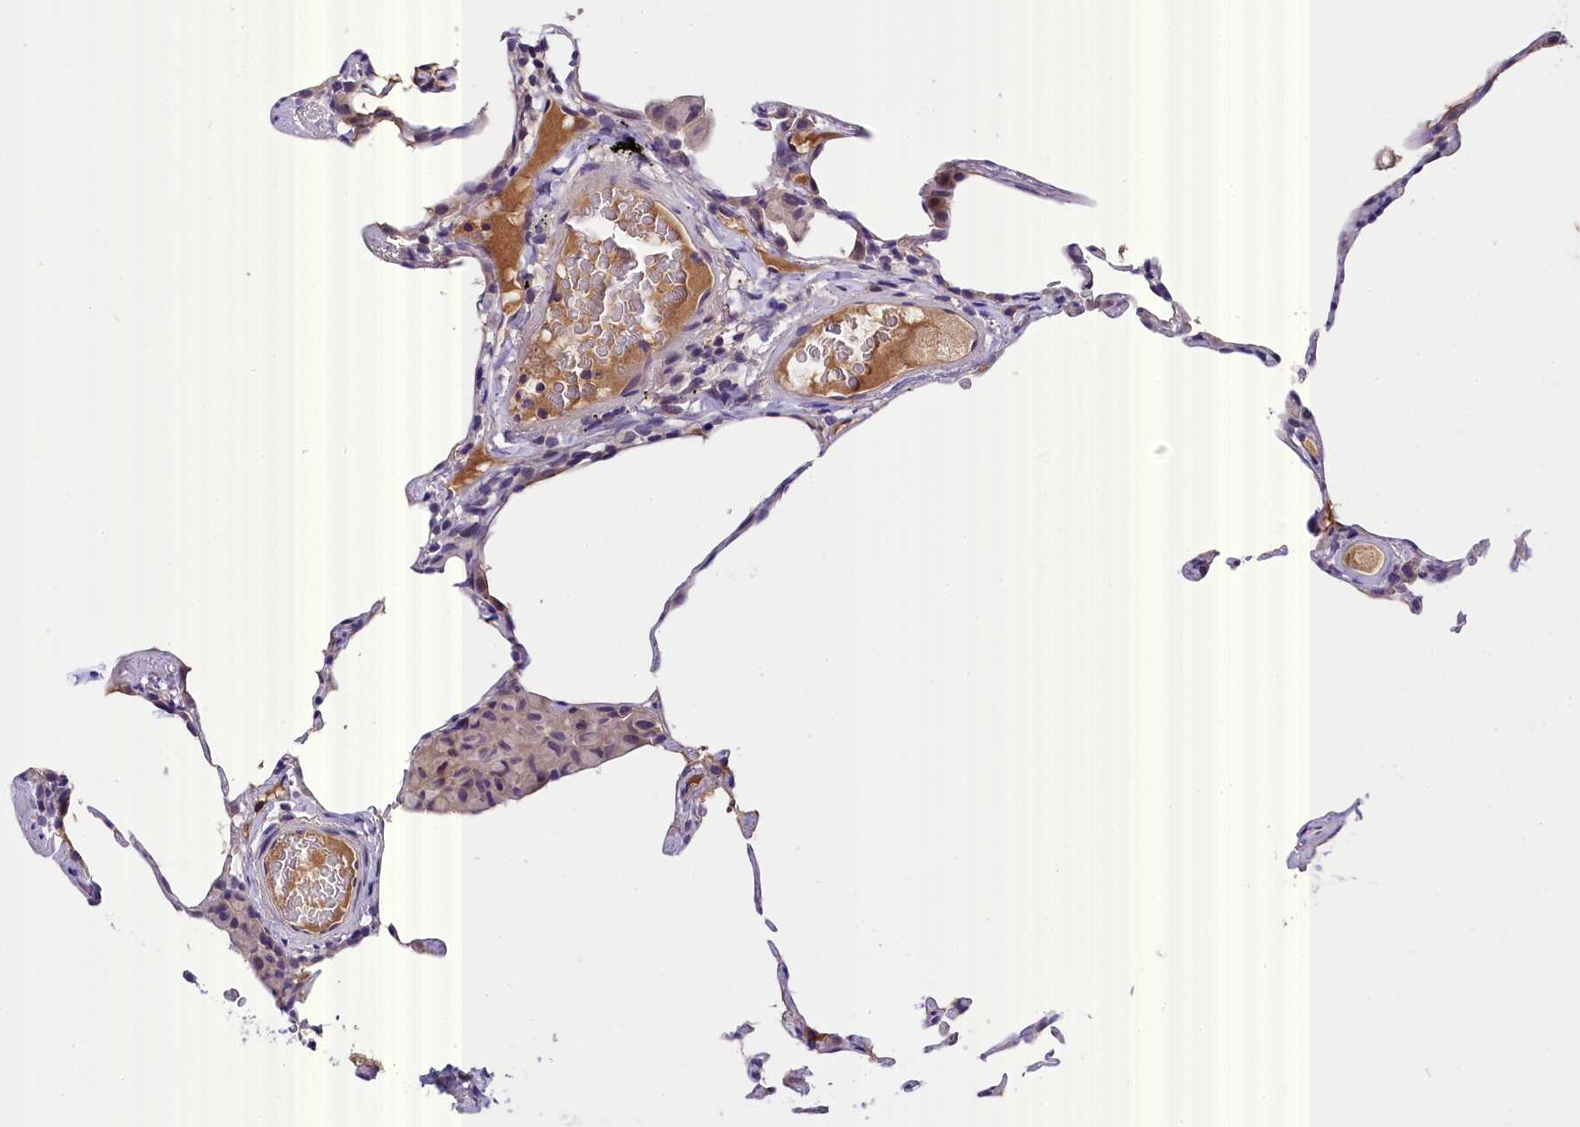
{"staining": {"intensity": "negative", "quantity": "none", "location": "none"}, "tissue": "lung", "cell_type": "Alveolar cells", "image_type": "normal", "snomed": [{"axis": "morphology", "description": "Normal tissue, NOS"}, {"axis": "topography", "description": "Lung"}], "caption": "This photomicrograph is of normal lung stained with immunohistochemistry (IHC) to label a protein in brown with the nuclei are counter-stained blue. There is no positivity in alveolar cells.", "gene": "ENKD1", "patient": {"sex": "female", "age": 57}}